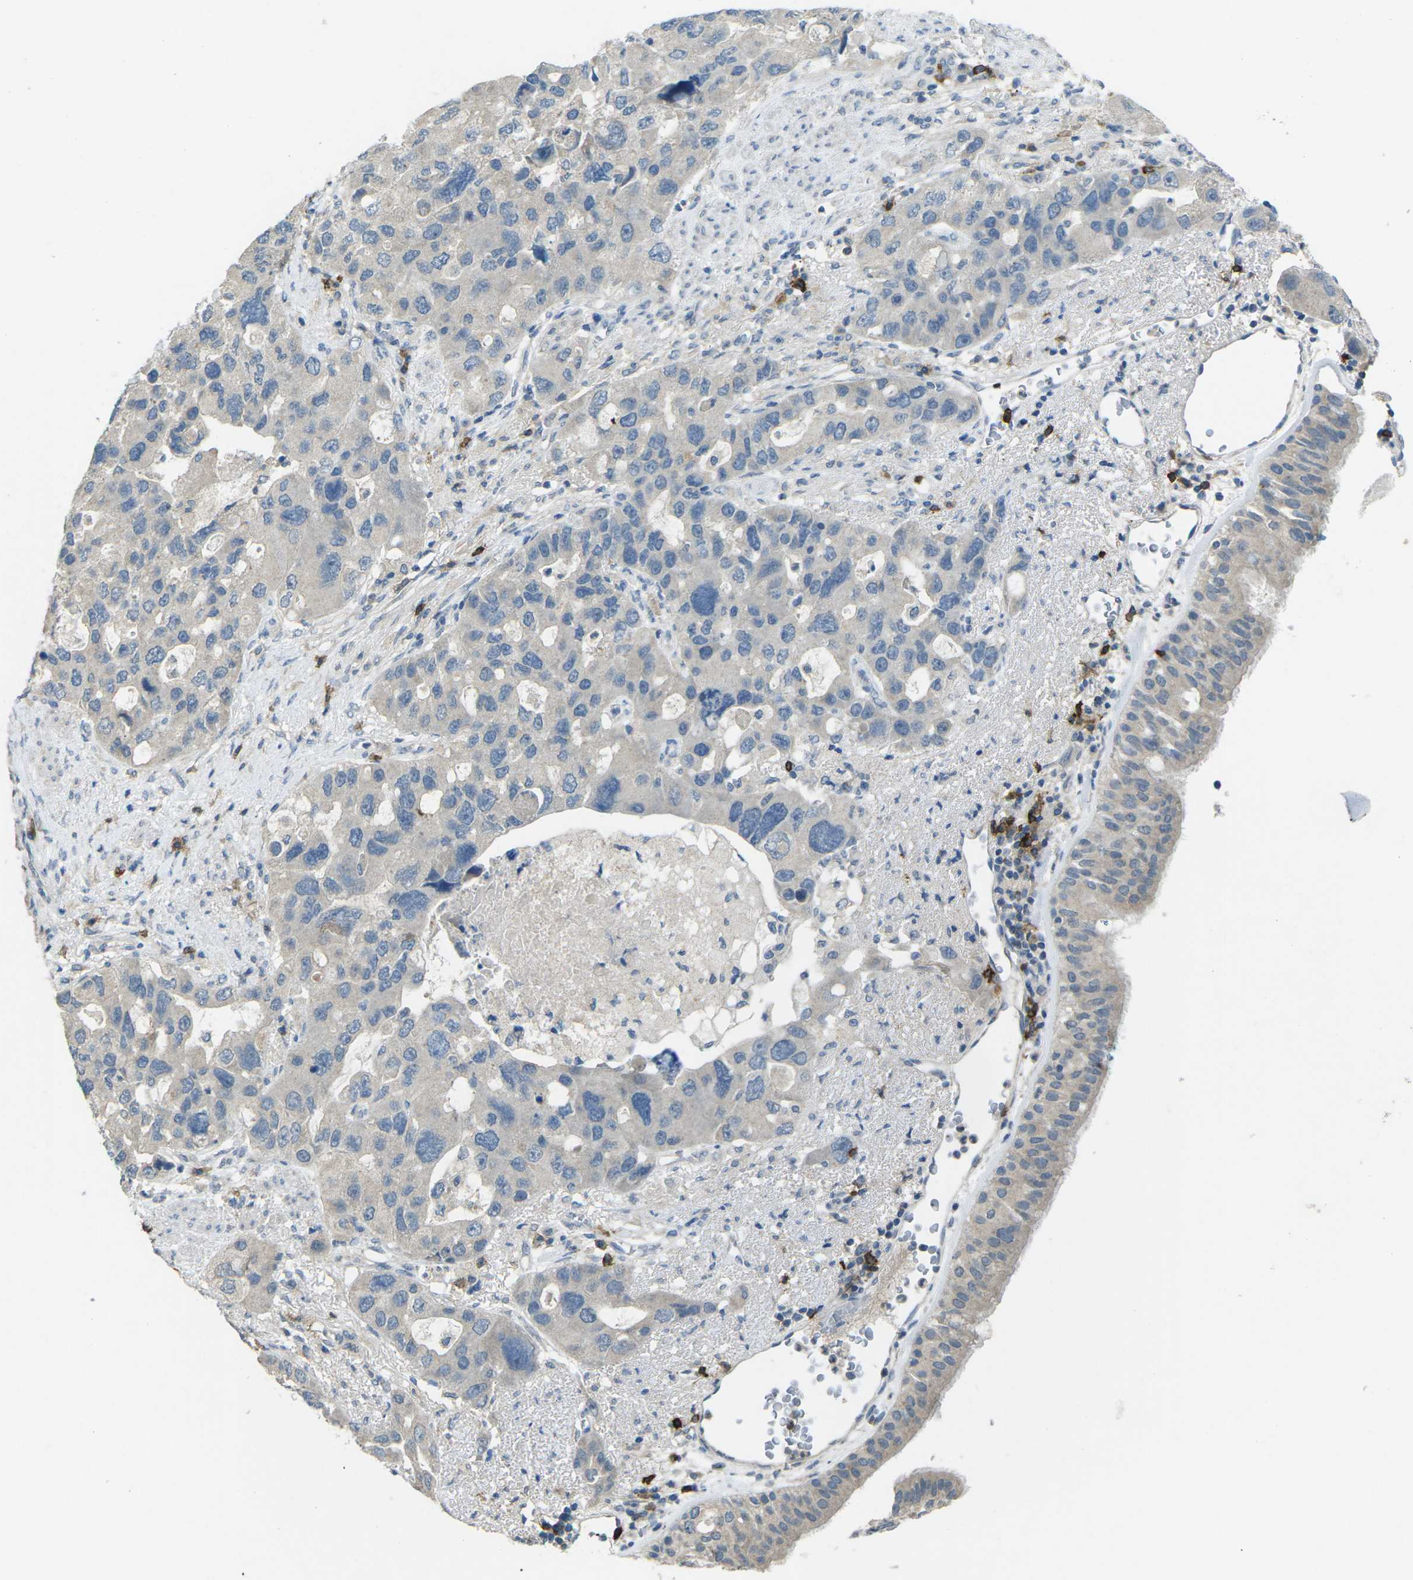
{"staining": {"intensity": "weak", "quantity": "25%-75%", "location": "cytoplasmic/membranous"}, "tissue": "bronchus", "cell_type": "Respiratory epithelial cells", "image_type": "normal", "snomed": [{"axis": "morphology", "description": "Normal tissue, NOS"}, {"axis": "morphology", "description": "Adenocarcinoma, NOS"}, {"axis": "morphology", "description": "Adenocarcinoma, metastatic, NOS"}, {"axis": "topography", "description": "Lymph node"}, {"axis": "topography", "description": "Bronchus"}, {"axis": "topography", "description": "Lung"}], "caption": "A low amount of weak cytoplasmic/membranous positivity is seen in approximately 25%-75% of respiratory epithelial cells in benign bronchus. Using DAB (brown) and hematoxylin (blue) stains, captured at high magnification using brightfield microscopy.", "gene": "CD19", "patient": {"sex": "female", "age": 54}}